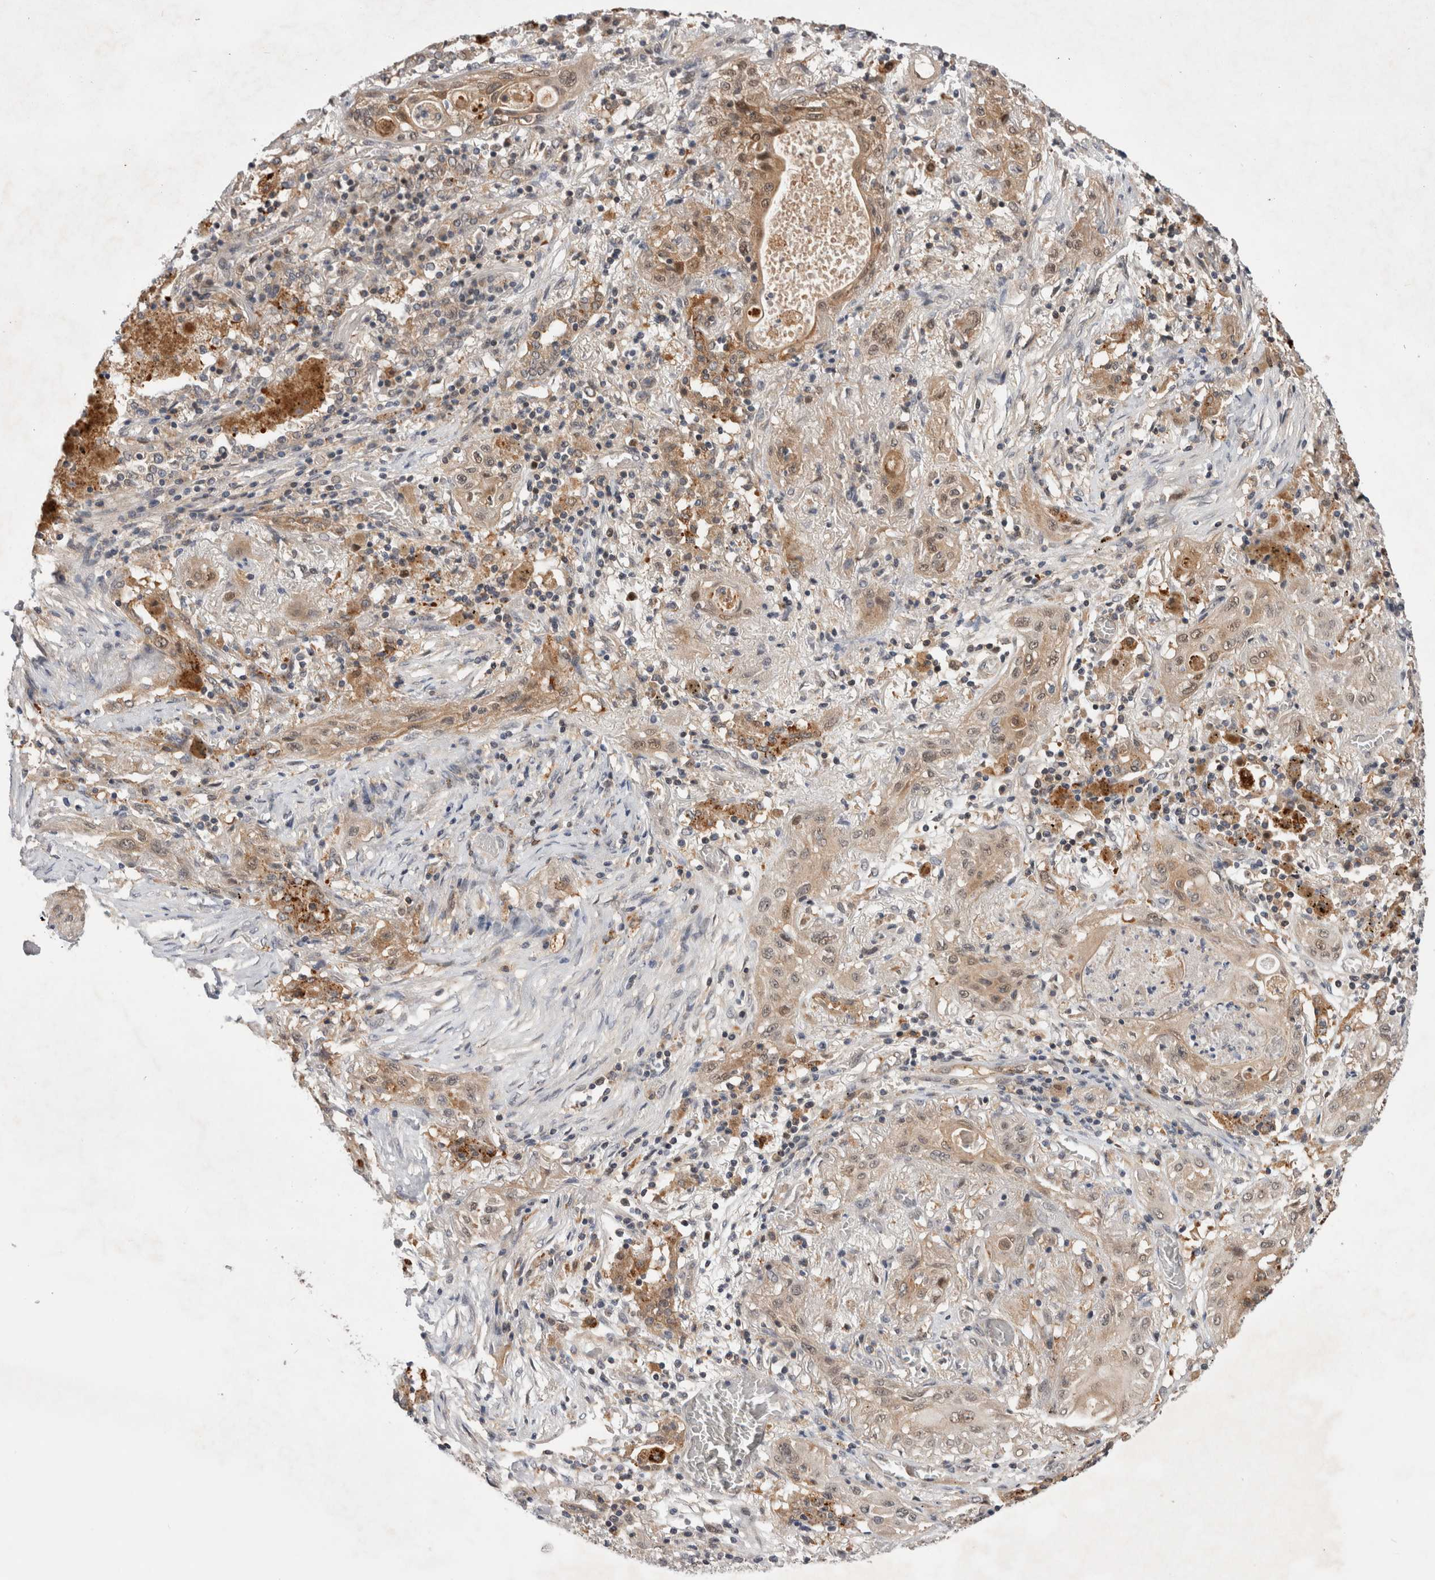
{"staining": {"intensity": "weak", "quantity": ">75%", "location": "cytoplasmic/membranous"}, "tissue": "lung cancer", "cell_type": "Tumor cells", "image_type": "cancer", "snomed": [{"axis": "morphology", "description": "Squamous cell carcinoma, NOS"}, {"axis": "topography", "description": "Lung"}], "caption": "Tumor cells show low levels of weak cytoplasmic/membranous staining in about >75% of cells in lung cancer (squamous cell carcinoma).", "gene": "MRPL37", "patient": {"sex": "female", "age": 47}}